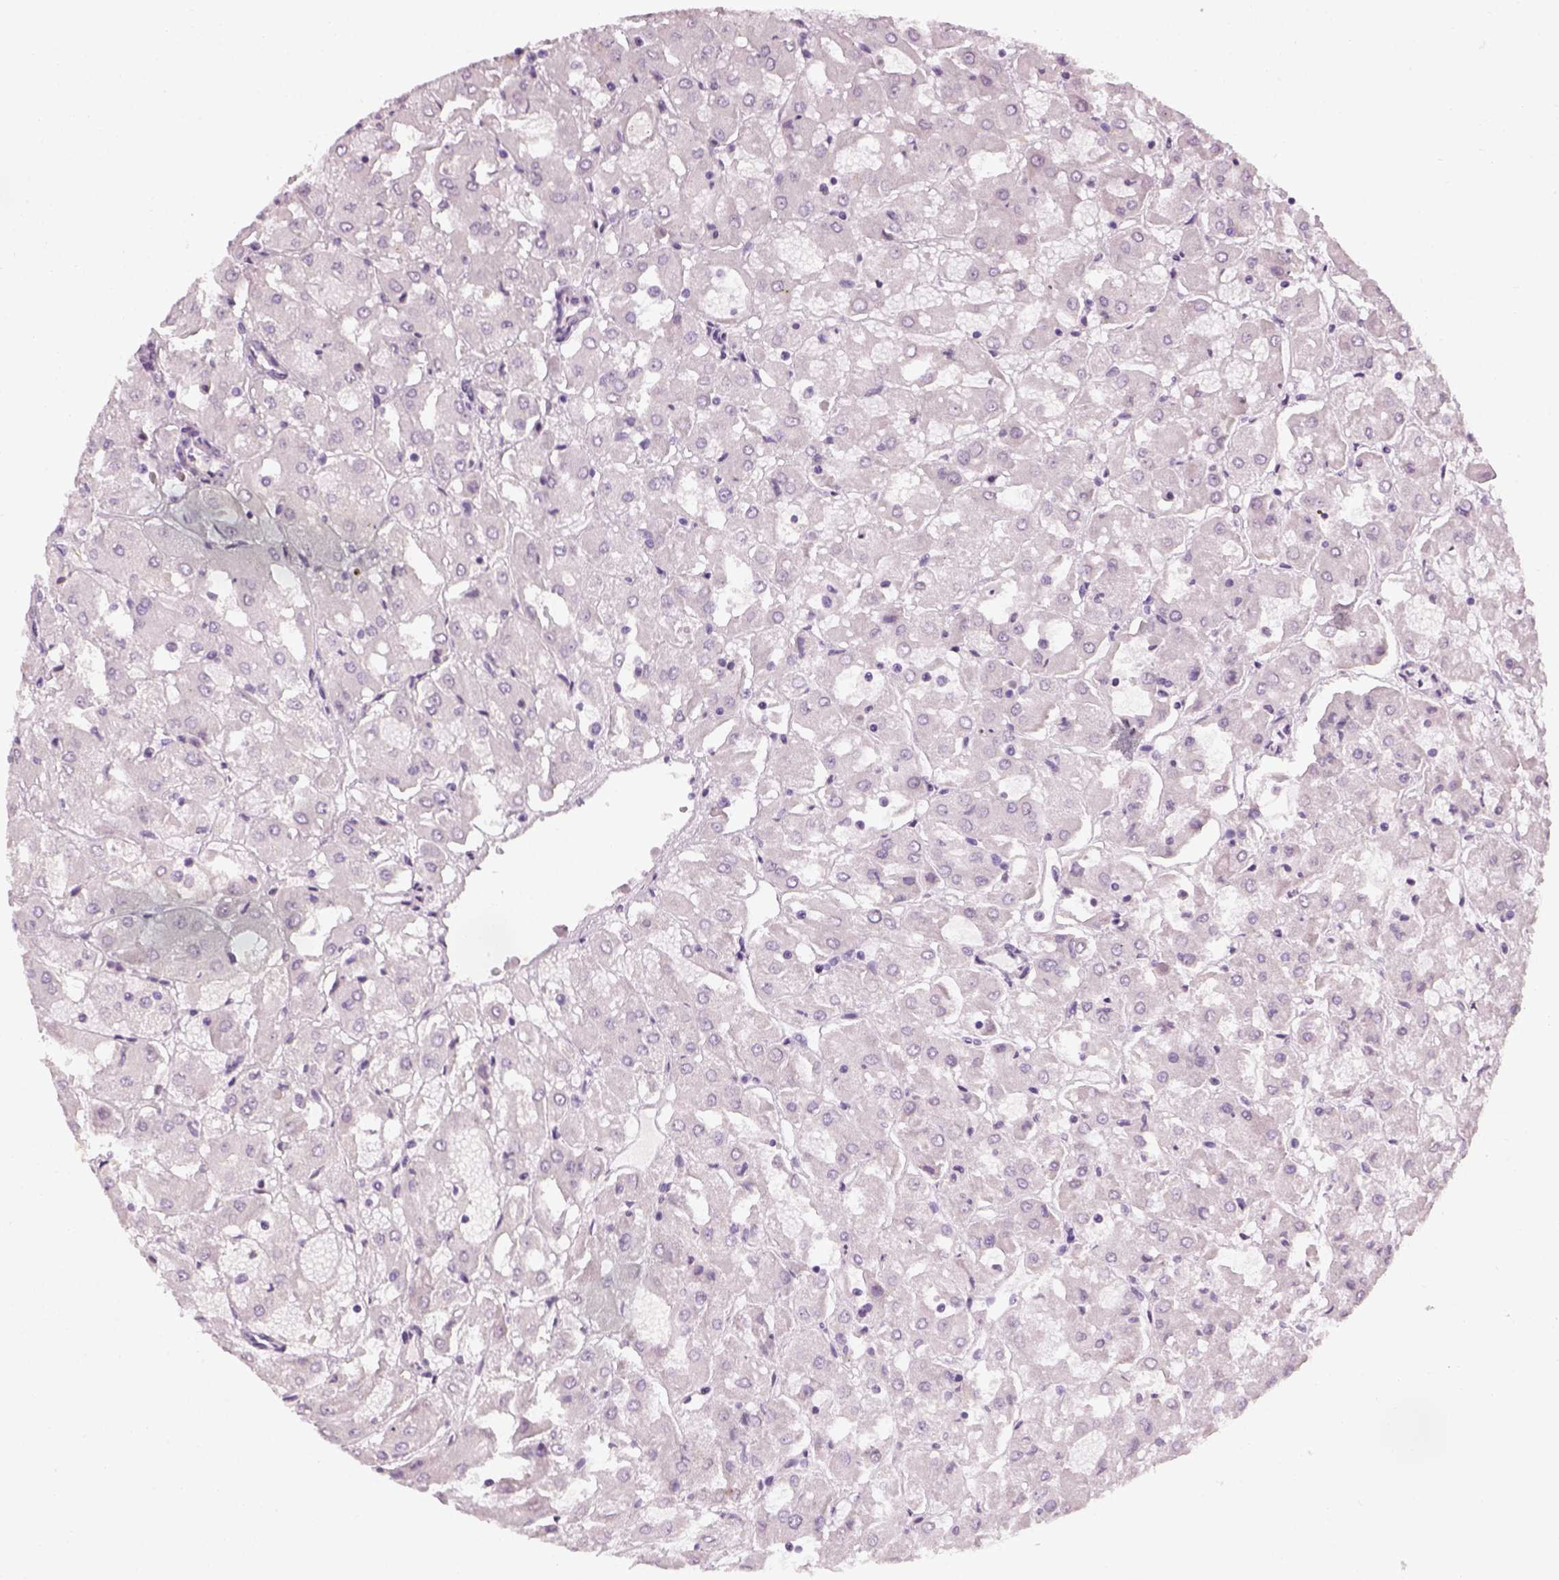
{"staining": {"intensity": "negative", "quantity": "none", "location": "none"}, "tissue": "renal cancer", "cell_type": "Tumor cells", "image_type": "cancer", "snomed": [{"axis": "morphology", "description": "Adenocarcinoma, NOS"}, {"axis": "topography", "description": "Kidney"}], "caption": "Tumor cells show no significant protein staining in adenocarcinoma (renal).", "gene": "TH", "patient": {"sex": "male", "age": 72}}